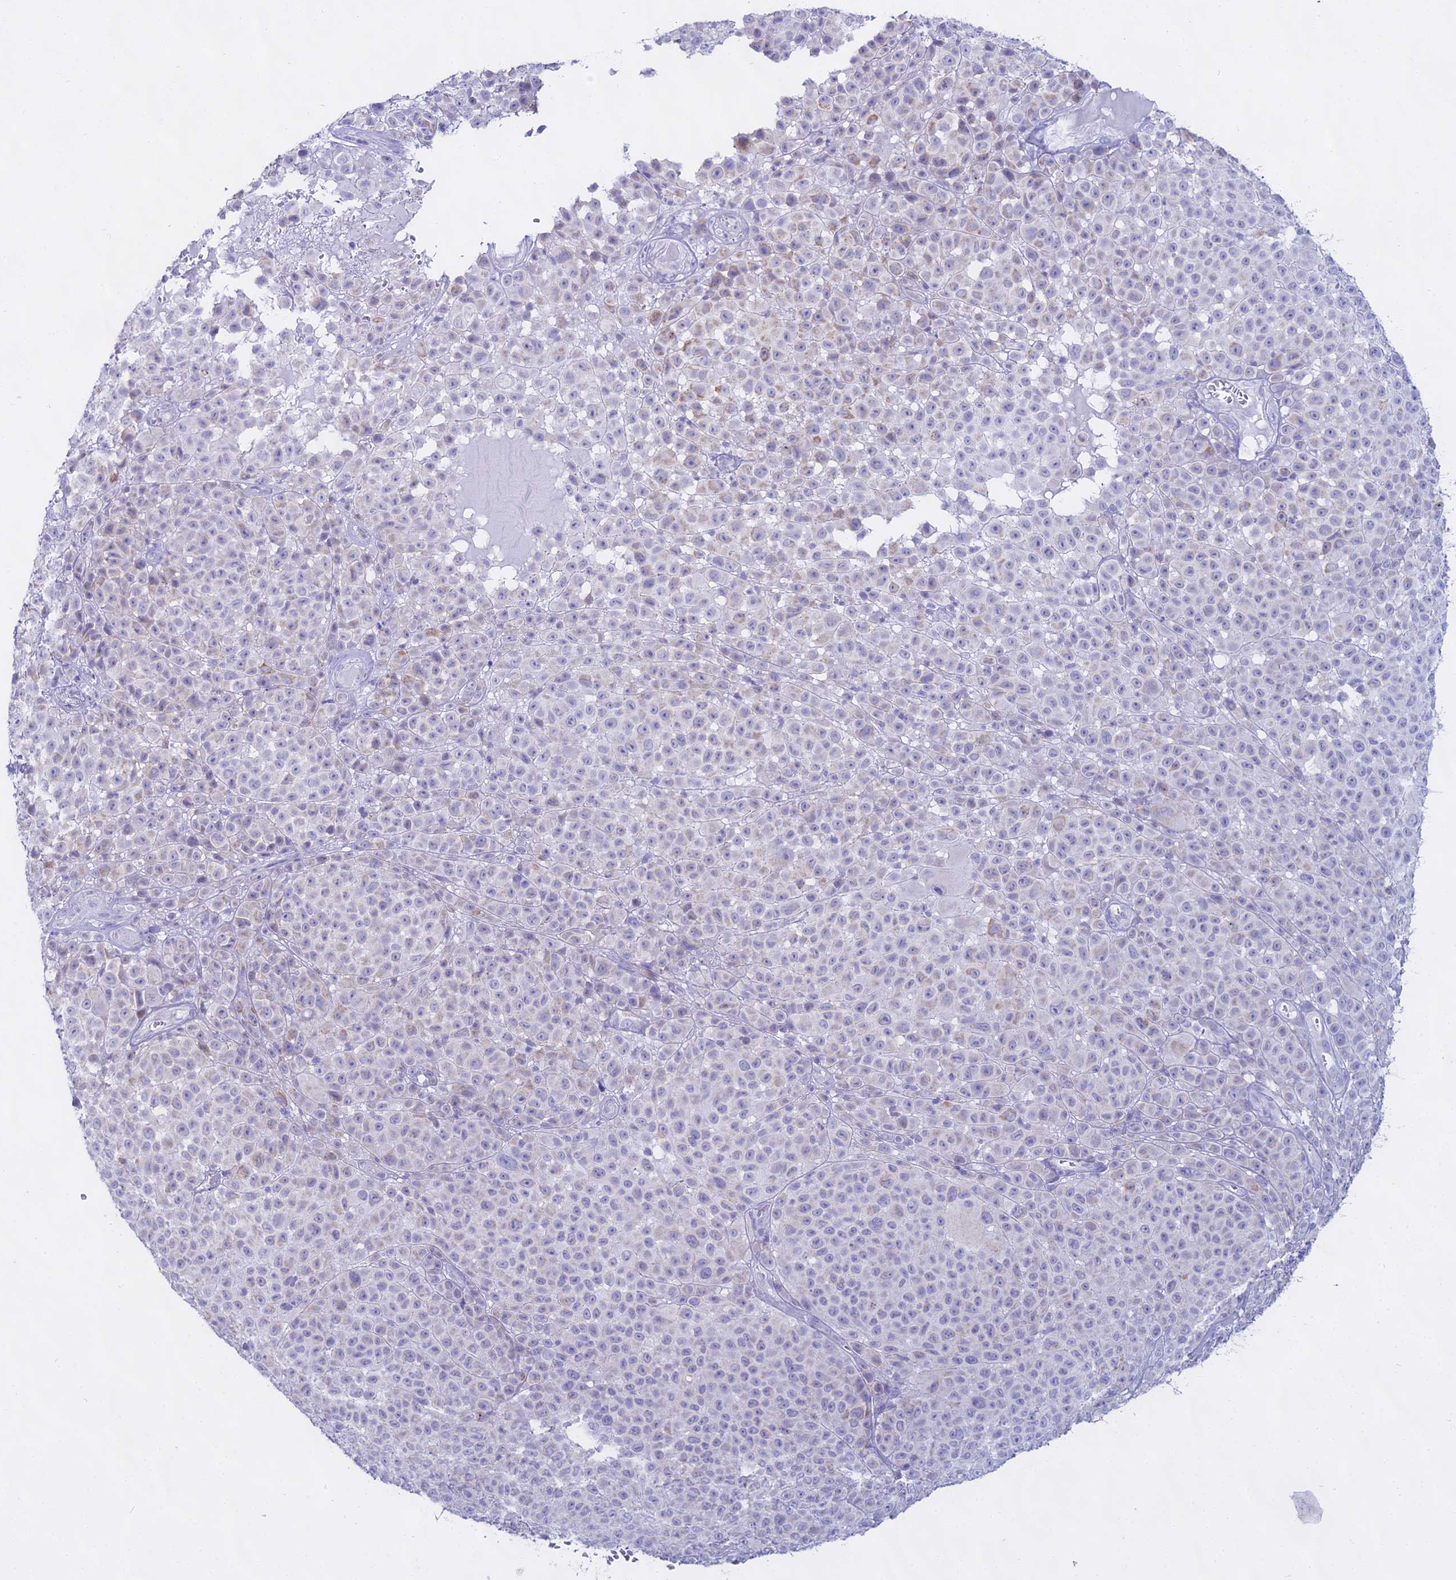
{"staining": {"intensity": "negative", "quantity": "none", "location": "none"}, "tissue": "melanoma", "cell_type": "Tumor cells", "image_type": "cancer", "snomed": [{"axis": "morphology", "description": "Malignant melanoma, NOS"}, {"axis": "topography", "description": "Skin"}], "caption": "Tumor cells are negative for brown protein staining in malignant melanoma.", "gene": "CGB2", "patient": {"sex": "female", "age": 94}}